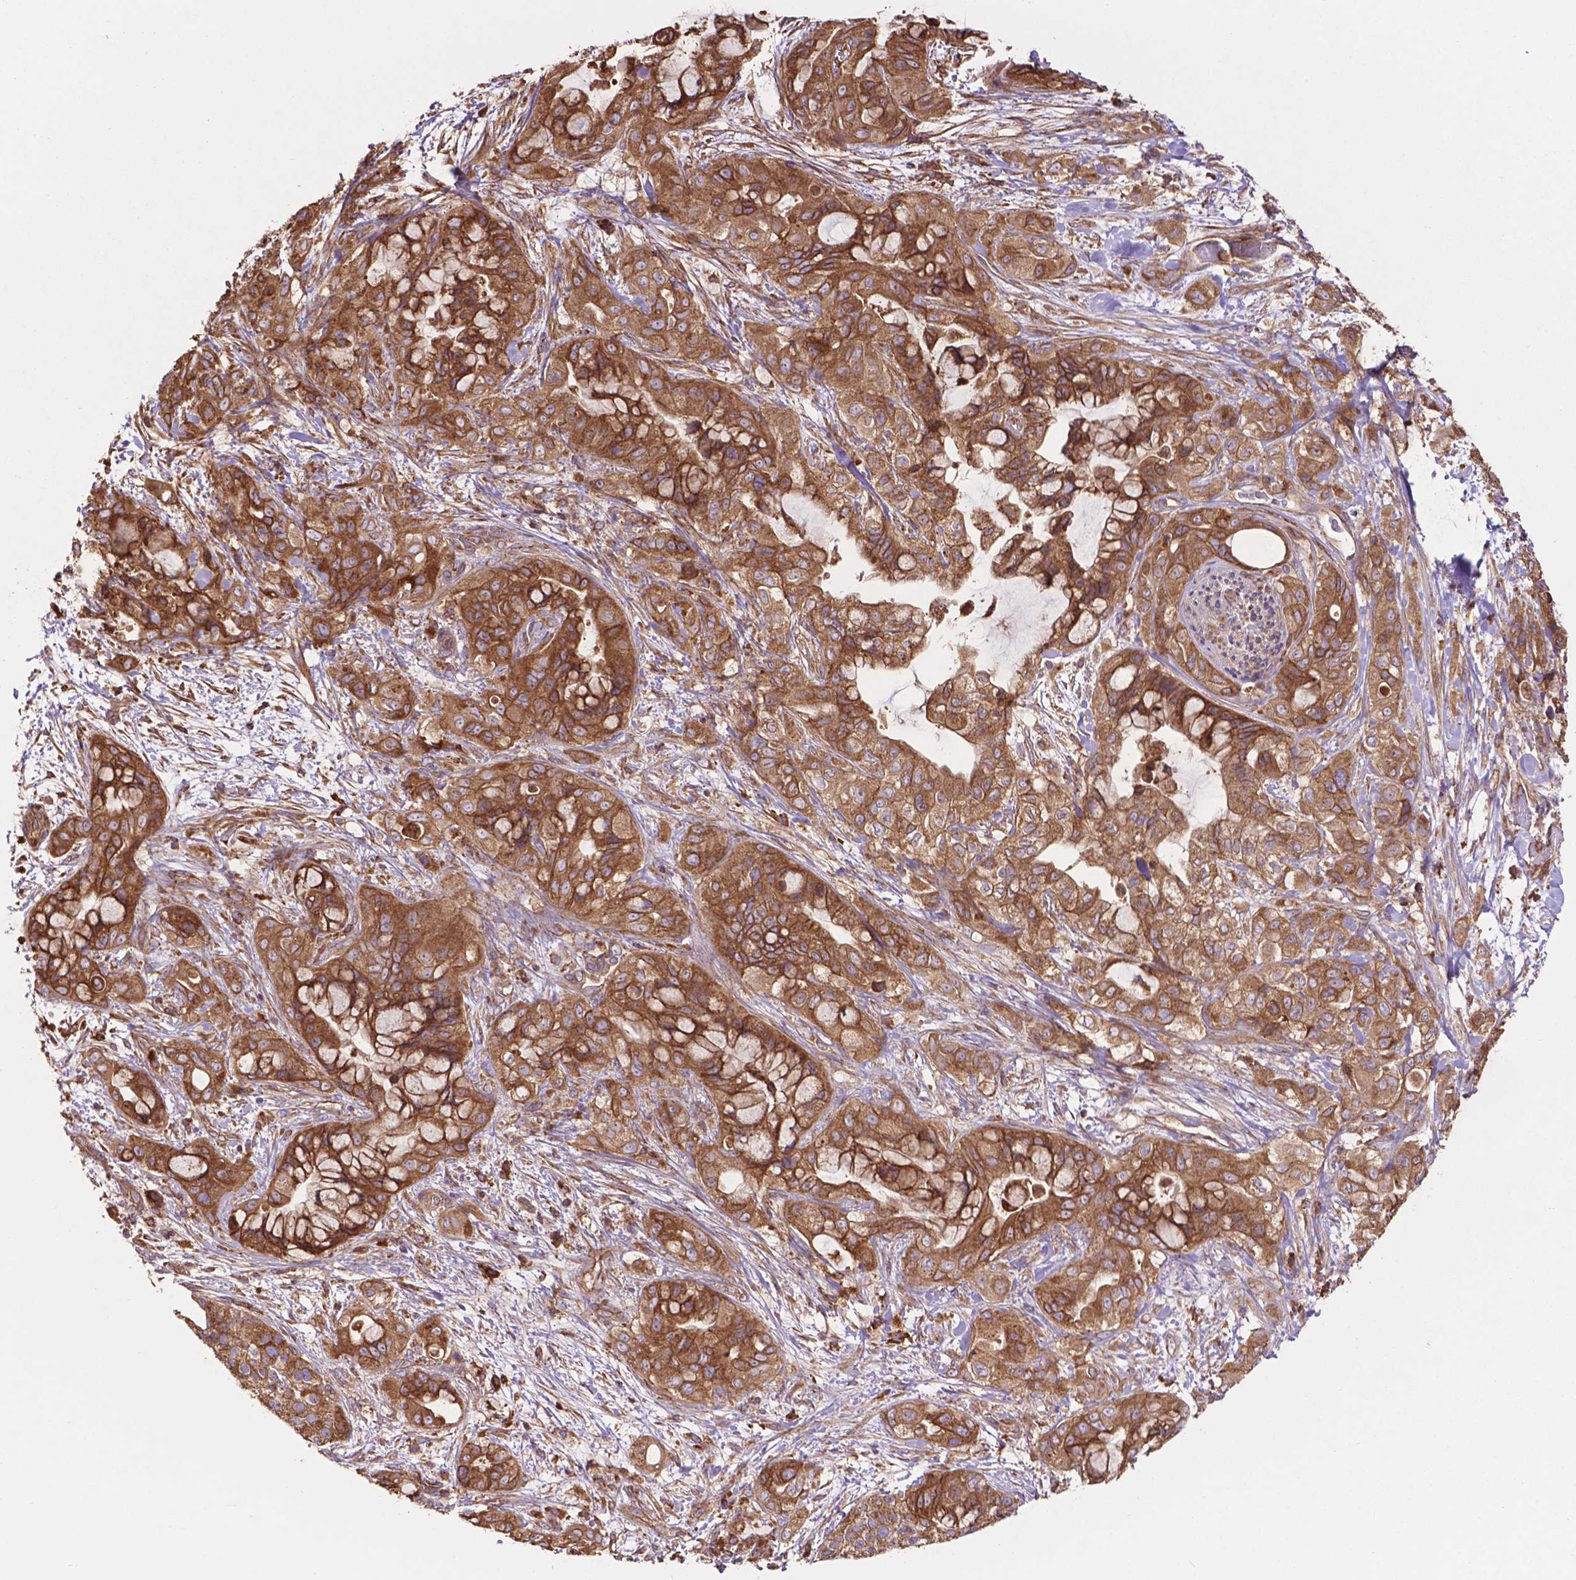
{"staining": {"intensity": "moderate", "quantity": ">75%", "location": "cytoplasmic/membranous"}, "tissue": "pancreatic cancer", "cell_type": "Tumor cells", "image_type": "cancer", "snomed": [{"axis": "morphology", "description": "Adenocarcinoma, NOS"}, {"axis": "topography", "description": "Pancreas"}], "caption": "This is an image of IHC staining of pancreatic cancer (adenocarcinoma), which shows moderate positivity in the cytoplasmic/membranous of tumor cells.", "gene": "CCDC71L", "patient": {"sex": "male", "age": 71}}